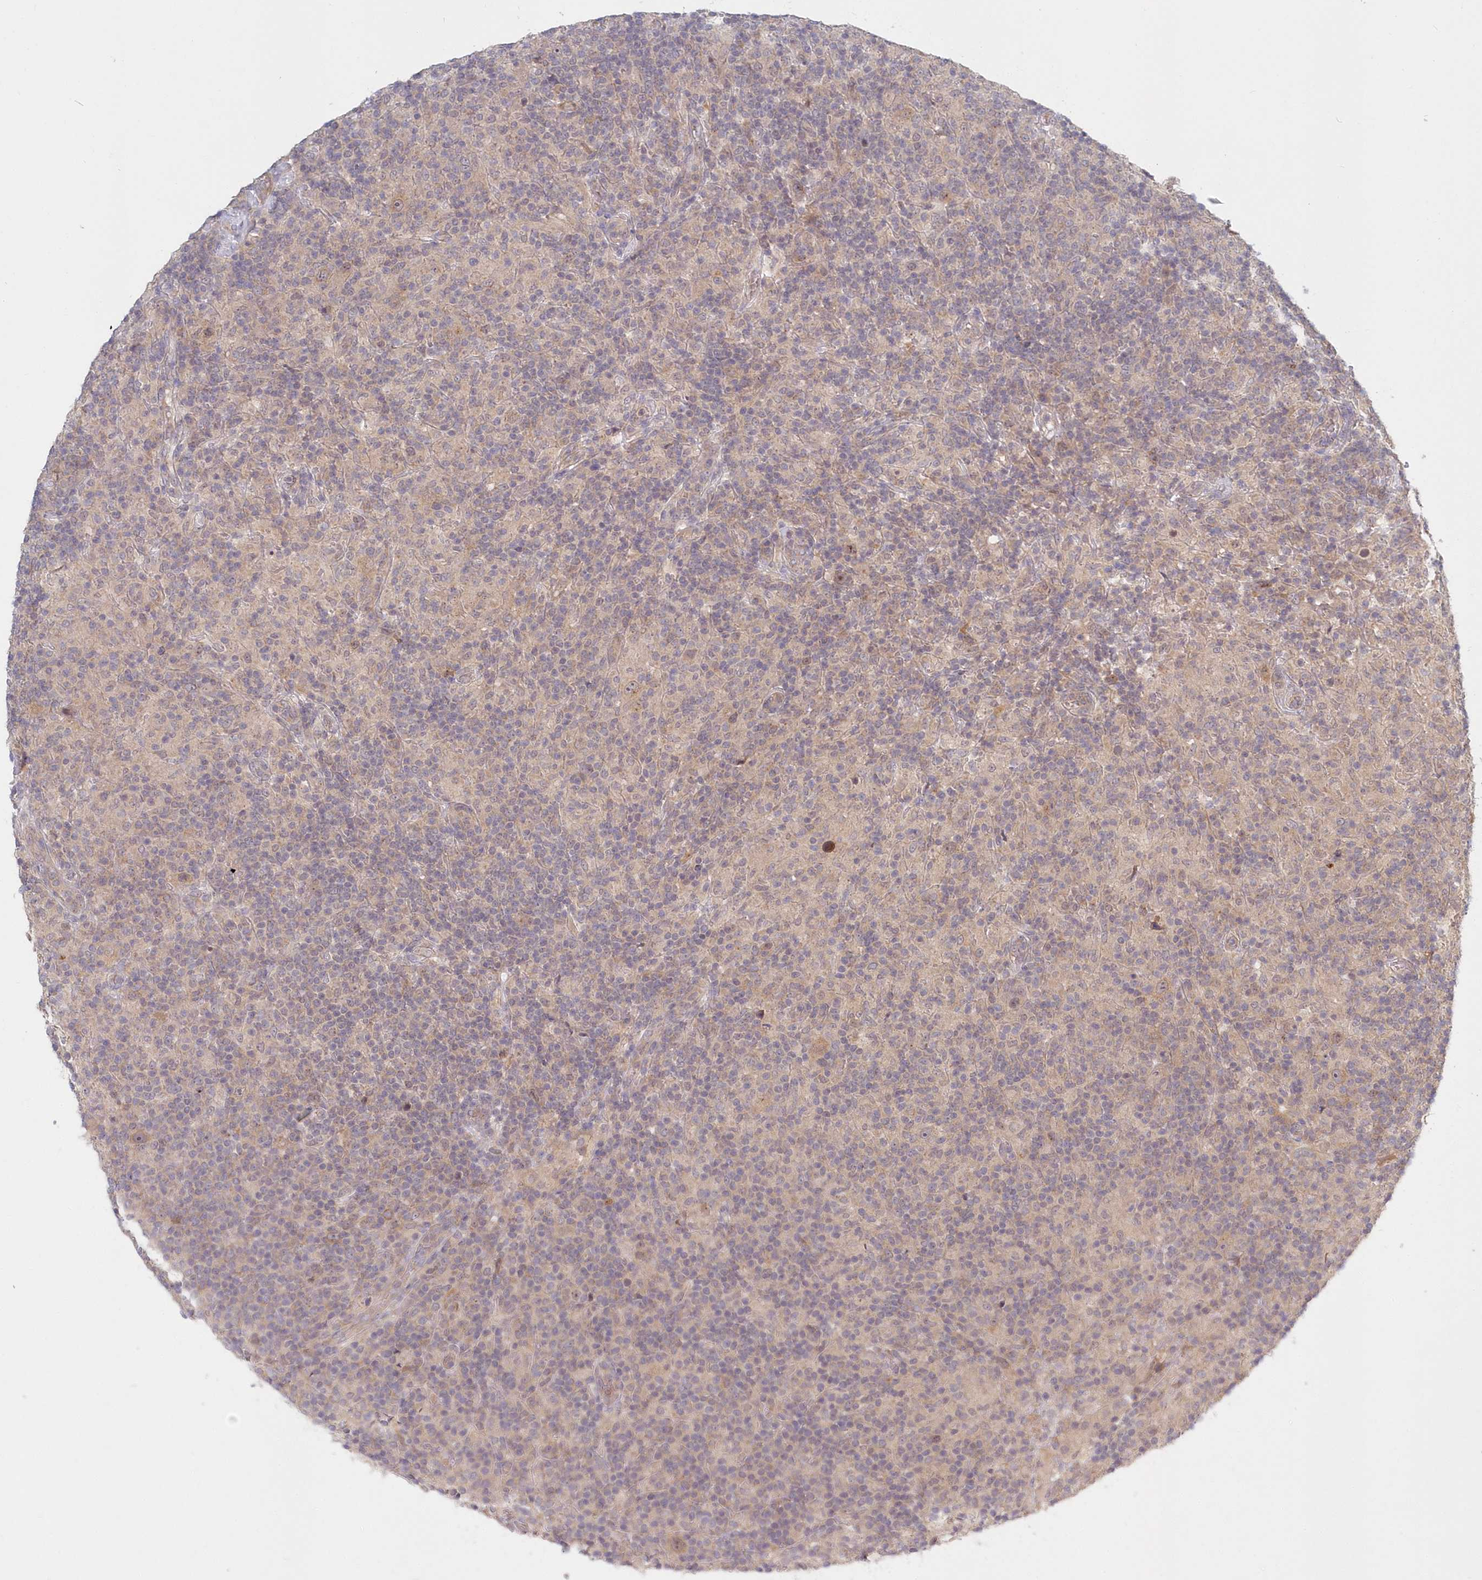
{"staining": {"intensity": "negative", "quantity": "none", "location": "none"}, "tissue": "lymphoma", "cell_type": "Tumor cells", "image_type": "cancer", "snomed": [{"axis": "morphology", "description": "Hodgkin's disease, NOS"}, {"axis": "topography", "description": "Lymph node"}], "caption": "DAB immunohistochemical staining of human lymphoma shows no significant positivity in tumor cells.", "gene": "KATNA1", "patient": {"sex": "male", "age": 70}}